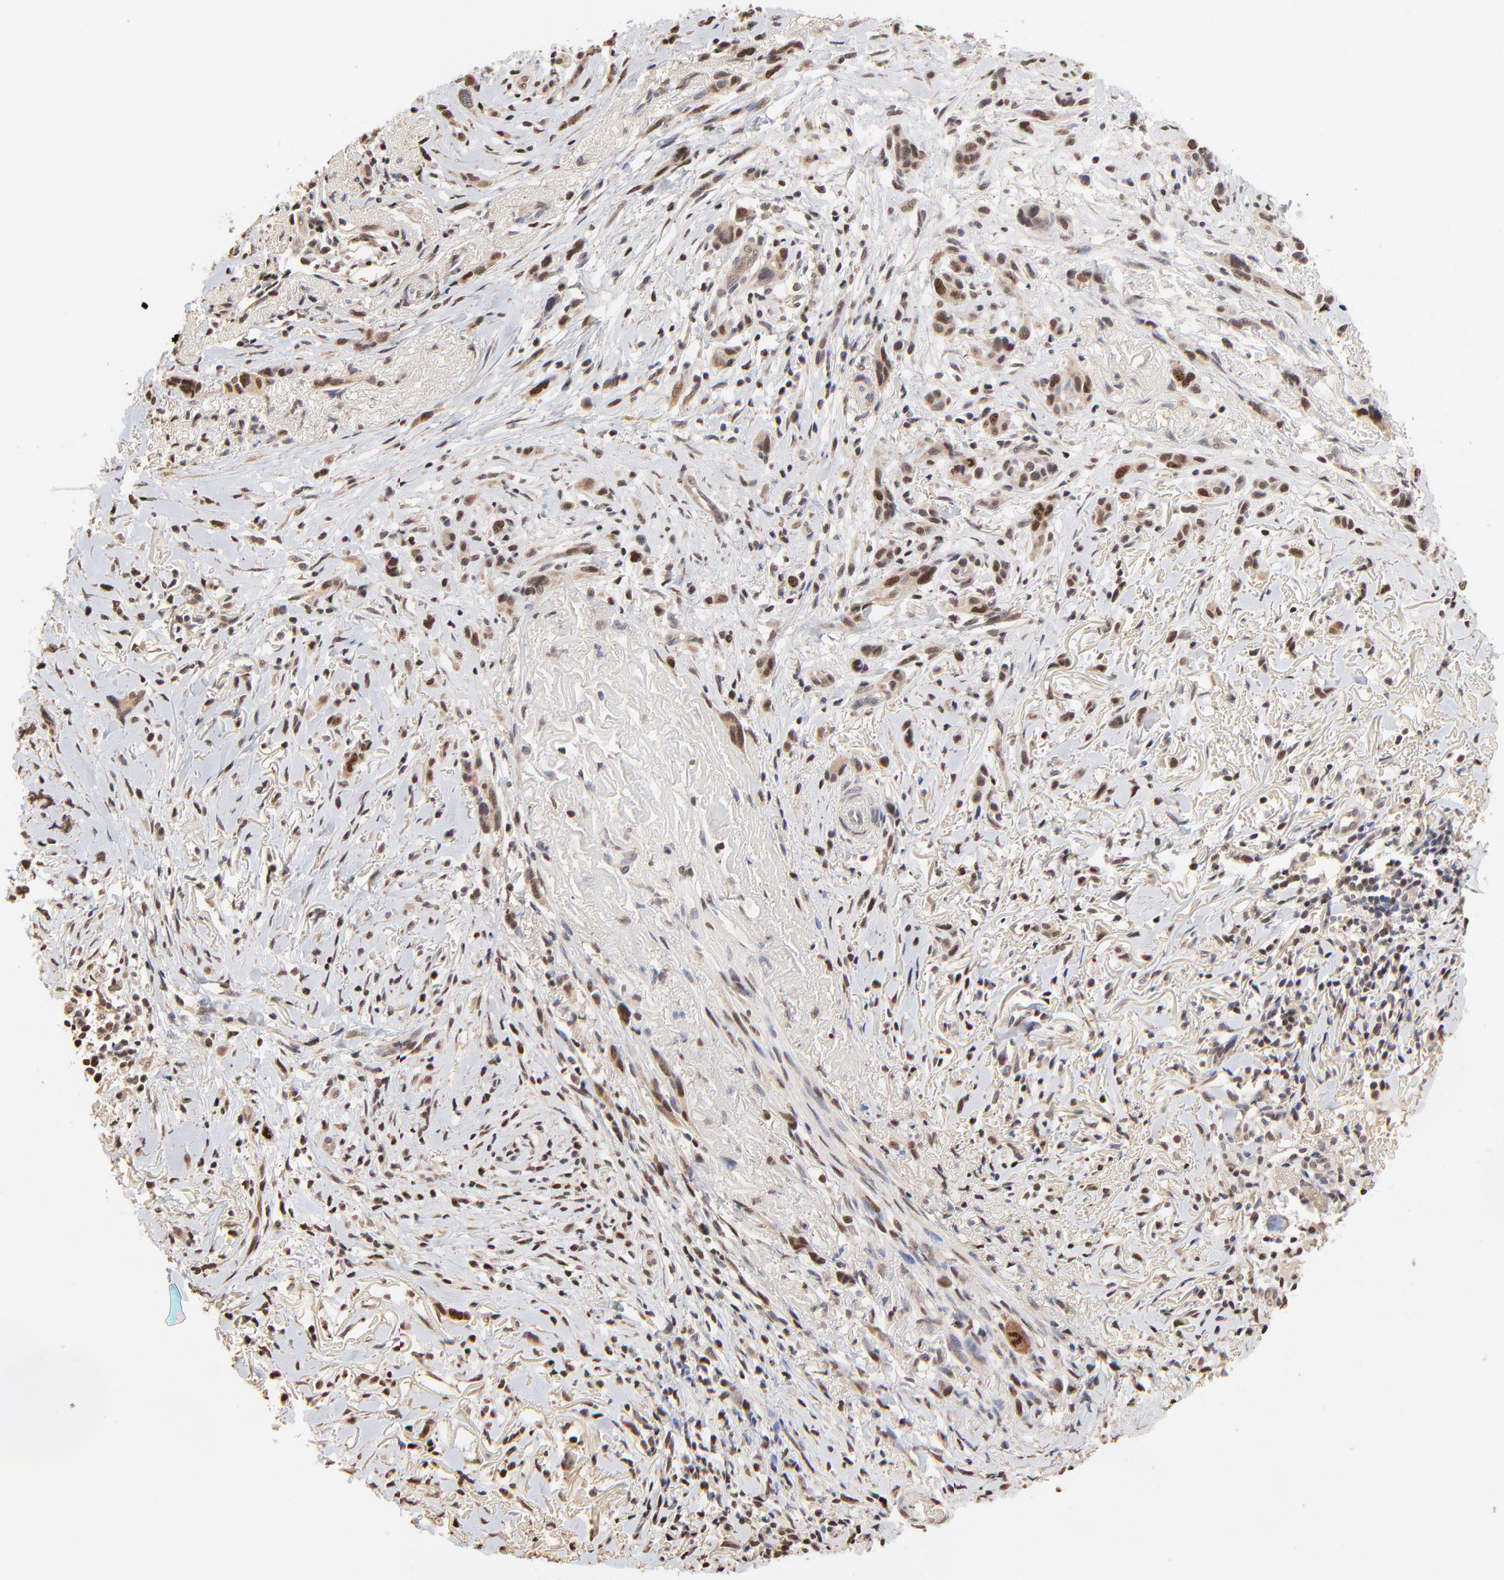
{"staining": {"intensity": "moderate", "quantity": ">75%", "location": "nuclear"}, "tissue": "melanoma", "cell_type": "Tumor cells", "image_type": "cancer", "snomed": [{"axis": "morphology", "description": "Malignant melanoma, NOS"}, {"axis": "topography", "description": "Skin"}], "caption": "An image showing moderate nuclear positivity in approximately >75% of tumor cells in melanoma, as visualized by brown immunohistochemical staining.", "gene": "BIRC5", "patient": {"sex": "male", "age": 91}}